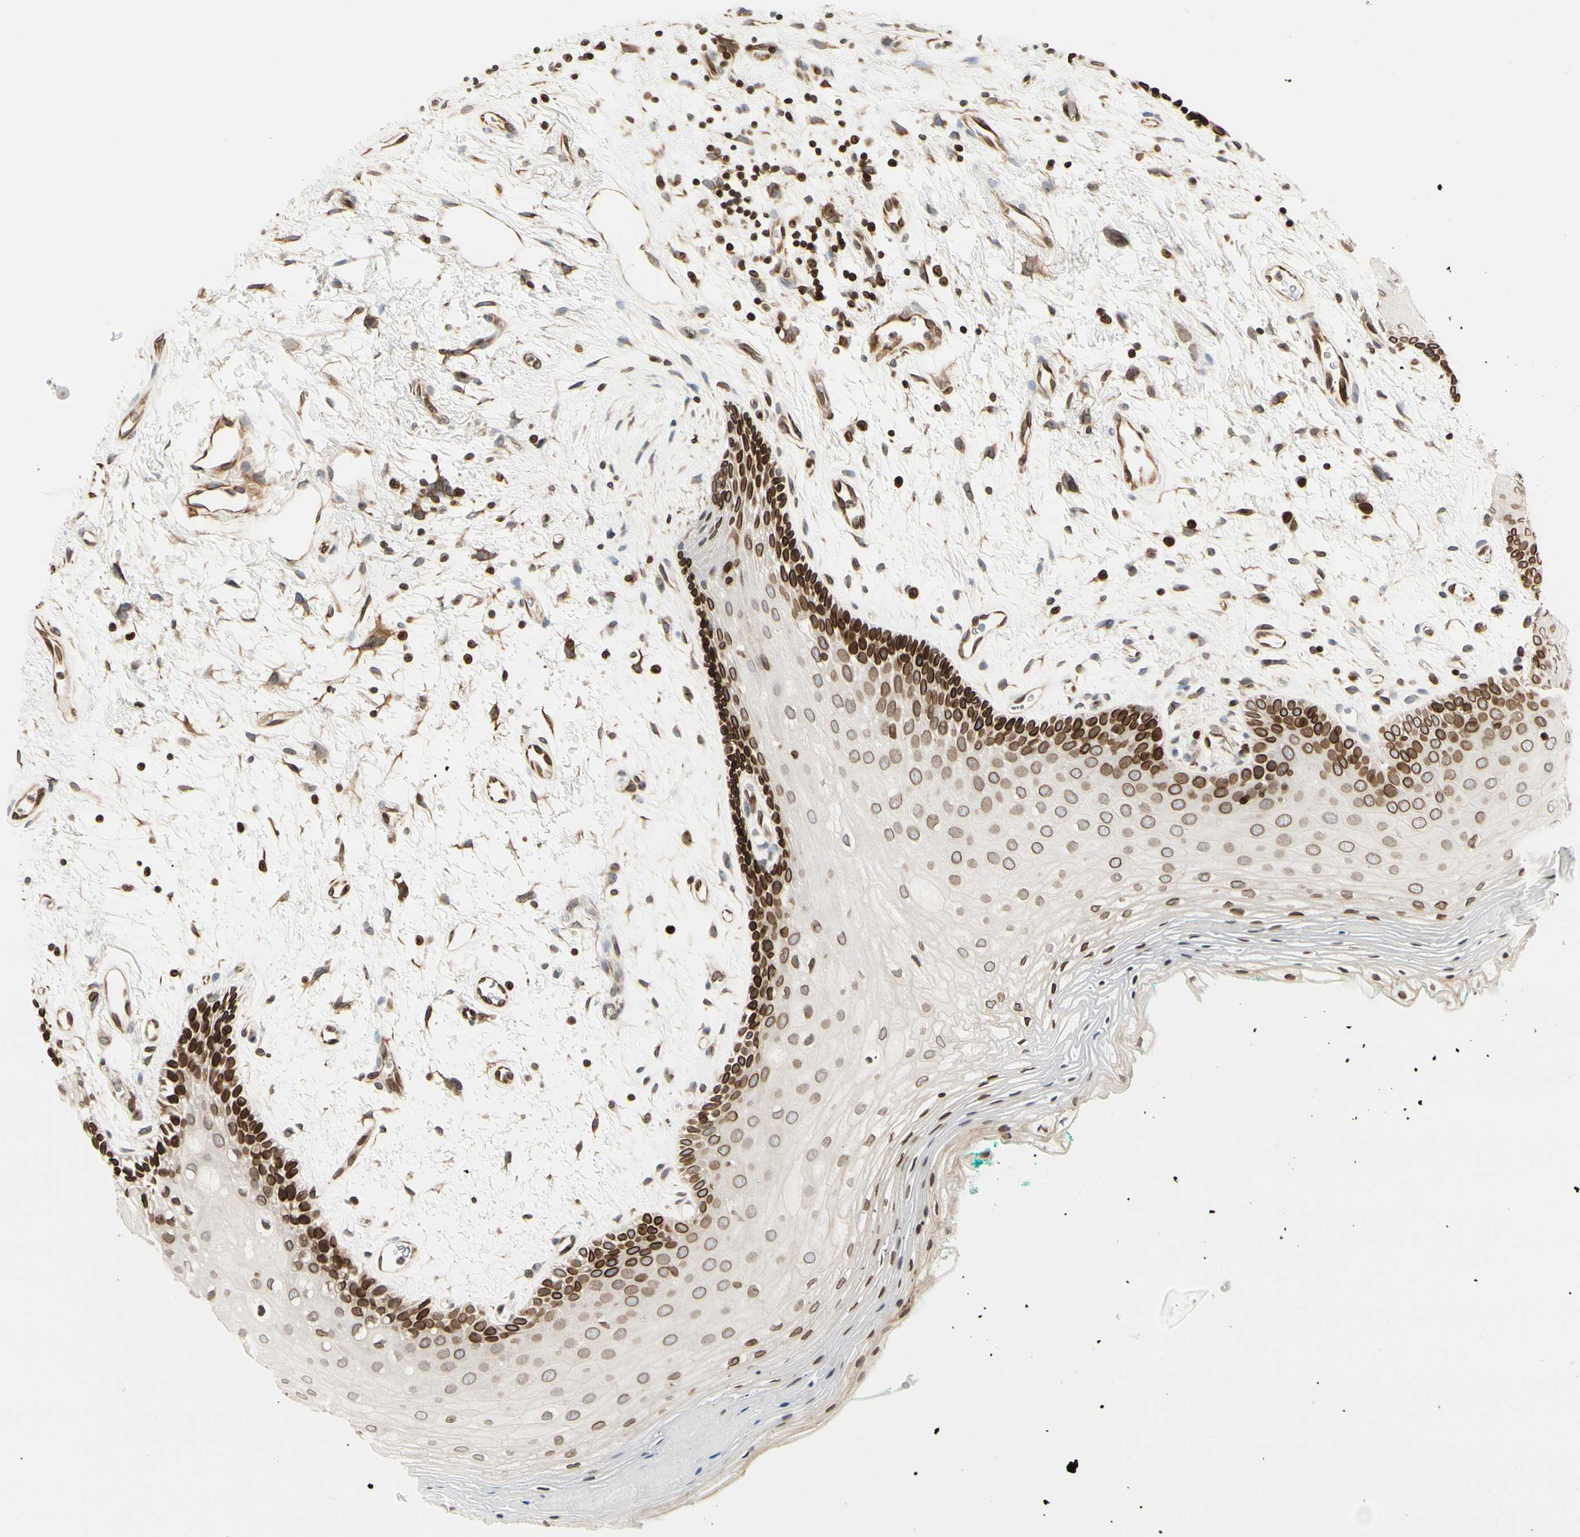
{"staining": {"intensity": "strong", "quantity": "25%-75%", "location": "cytoplasmic/membranous"}, "tissue": "oral mucosa", "cell_type": "Squamous epithelial cells", "image_type": "normal", "snomed": [{"axis": "morphology", "description": "Normal tissue, NOS"}, {"axis": "topography", "description": "Skeletal muscle"}, {"axis": "topography", "description": "Oral tissue"}, {"axis": "topography", "description": "Peripheral nerve tissue"}], "caption": "Squamous epithelial cells reveal high levels of strong cytoplasmic/membranous positivity in approximately 25%-75% of cells in benign oral mucosa.", "gene": "TMPO", "patient": {"sex": "female", "age": 84}}